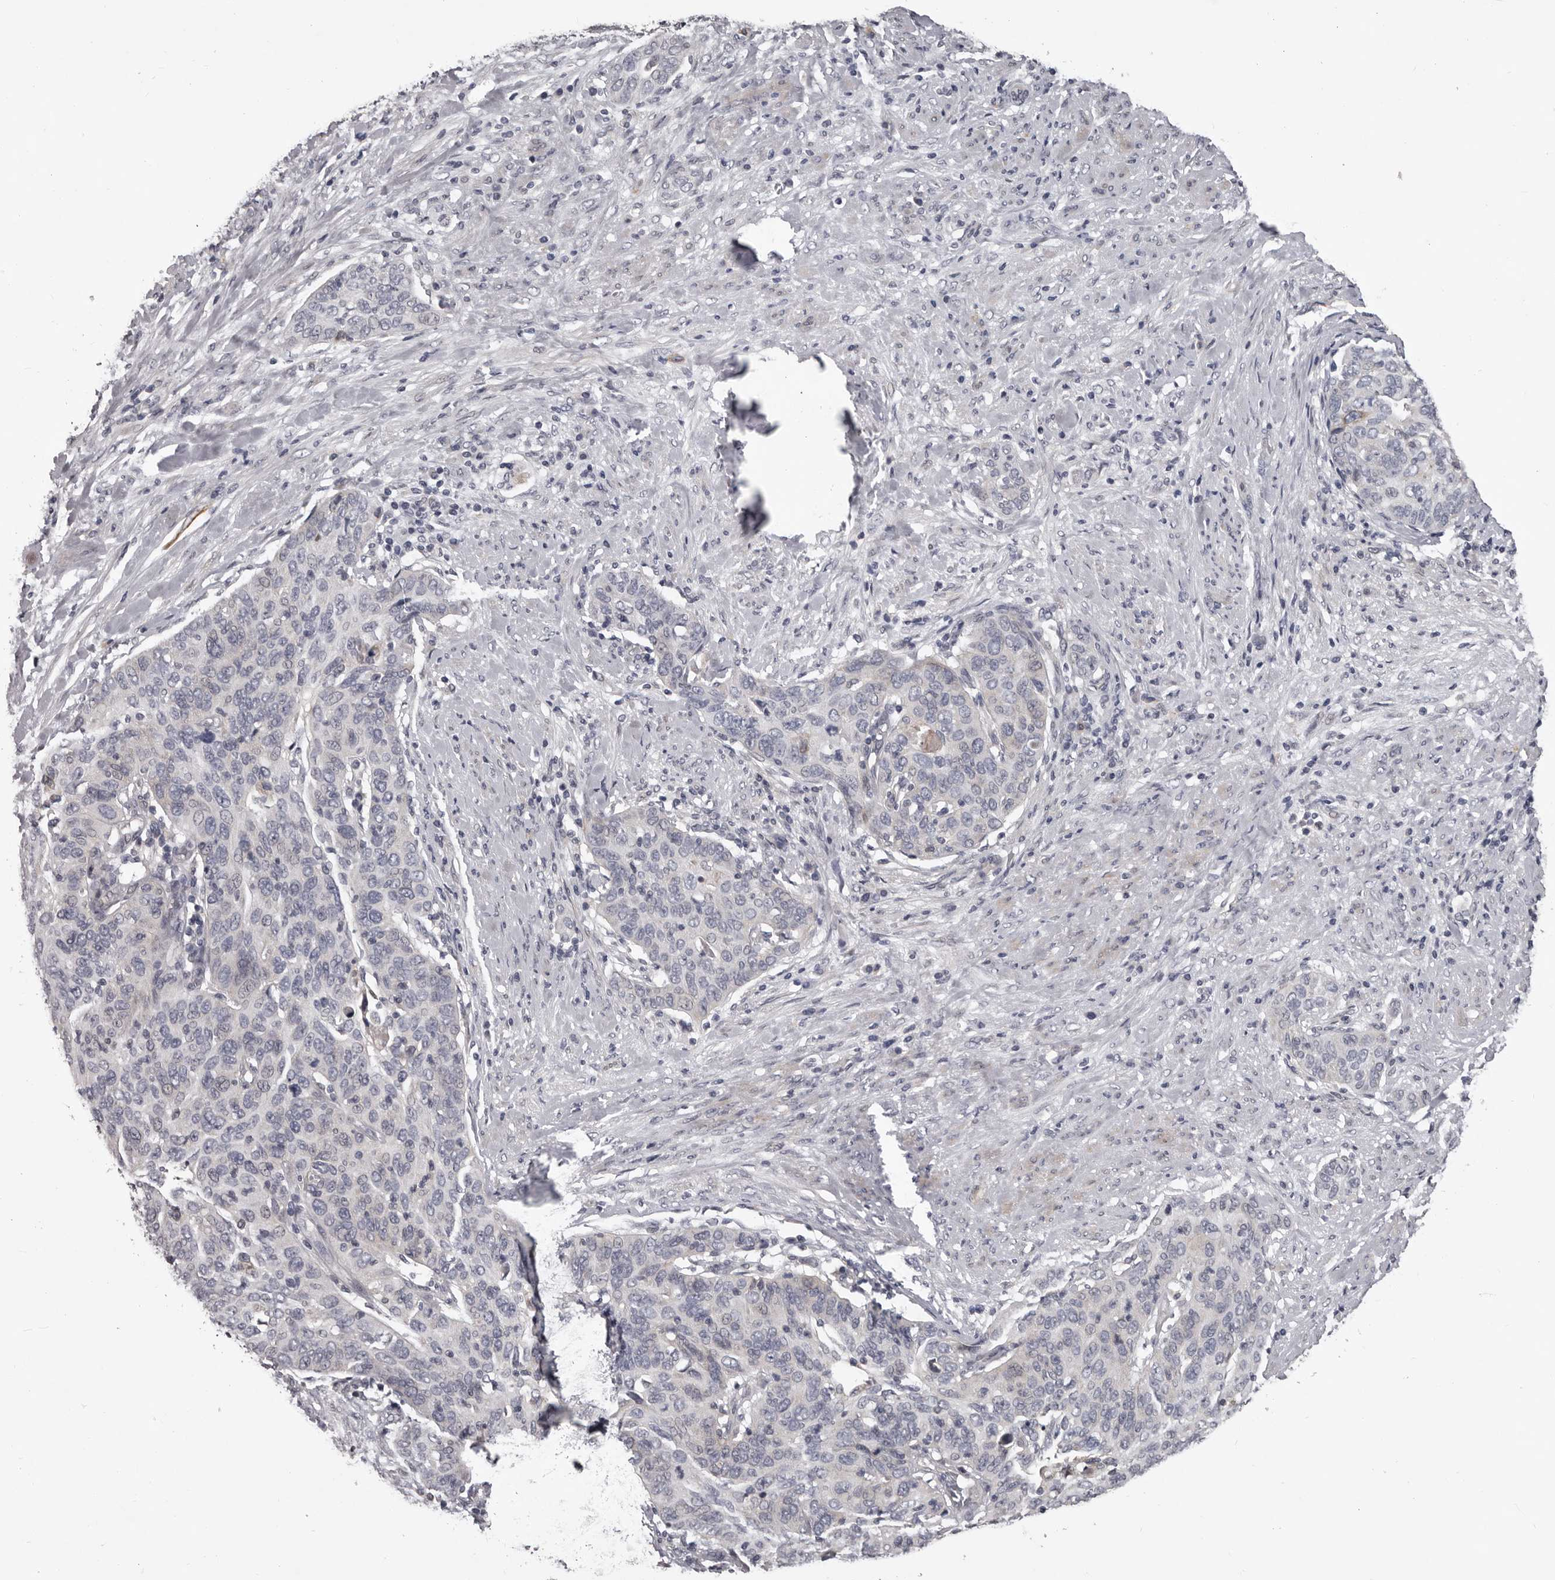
{"staining": {"intensity": "negative", "quantity": "none", "location": "none"}, "tissue": "cervical cancer", "cell_type": "Tumor cells", "image_type": "cancer", "snomed": [{"axis": "morphology", "description": "Squamous cell carcinoma, NOS"}, {"axis": "topography", "description": "Cervix"}], "caption": "Immunohistochemistry image of human cervical squamous cell carcinoma stained for a protein (brown), which displays no staining in tumor cells. (IHC, brightfield microscopy, high magnification).", "gene": "LPAR6", "patient": {"sex": "female", "age": 60}}